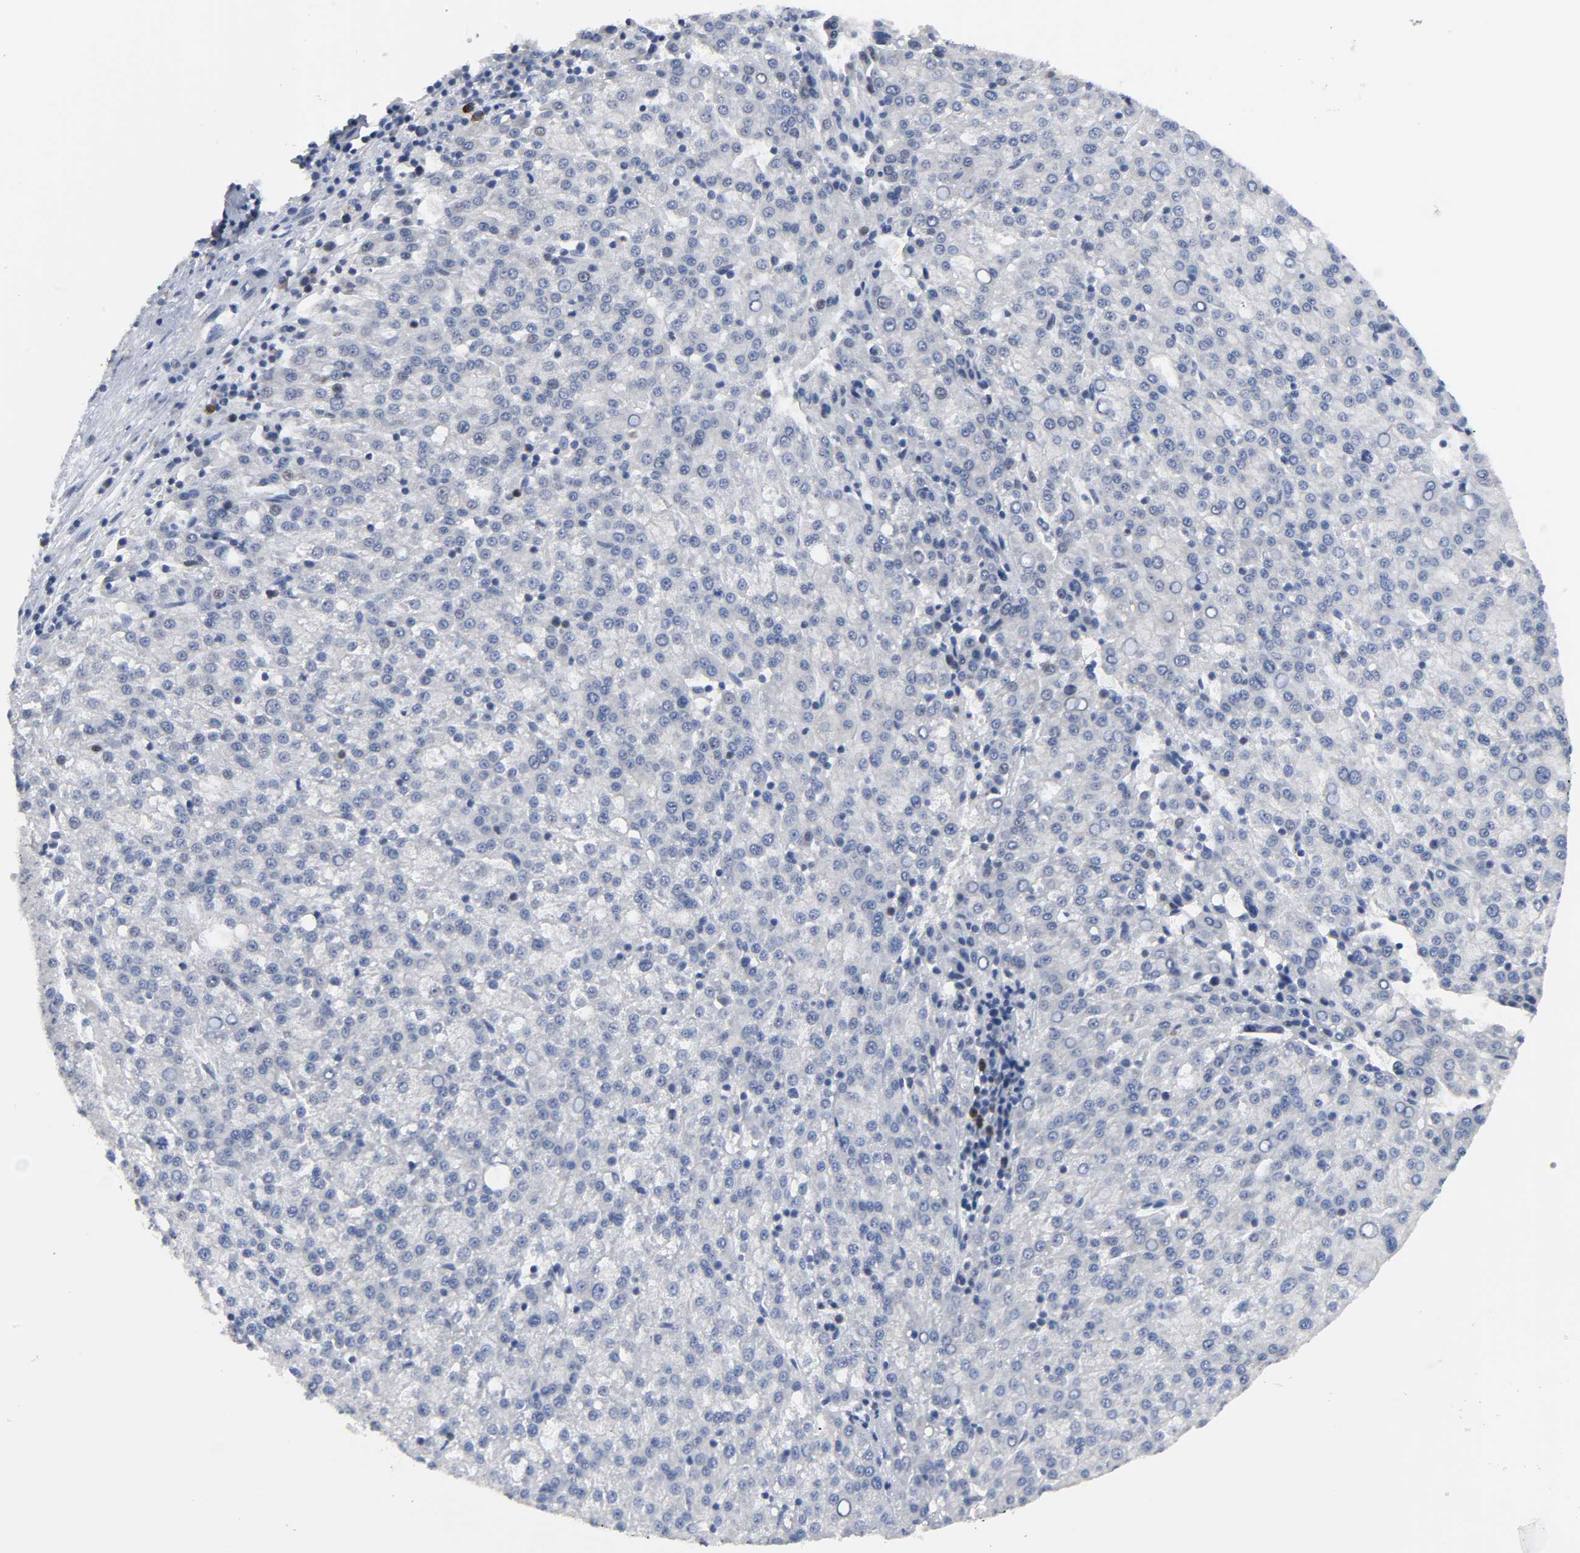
{"staining": {"intensity": "moderate", "quantity": "<25%", "location": "nuclear"}, "tissue": "liver cancer", "cell_type": "Tumor cells", "image_type": "cancer", "snomed": [{"axis": "morphology", "description": "Carcinoma, Hepatocellular, NOS"}, {"axis": "topography", "description": "Liver"}], "caption": "Hepatocellular carcinoma (liver) tissue reveals moderate nuclear expression in about <25% of tumor cells (Stains: DAB in brown, nuclei in blue, Microscopy: brightfield microscopy at high magnification).", "gene": "WEE1", "patient": {"sex": "female", "age": 58}}